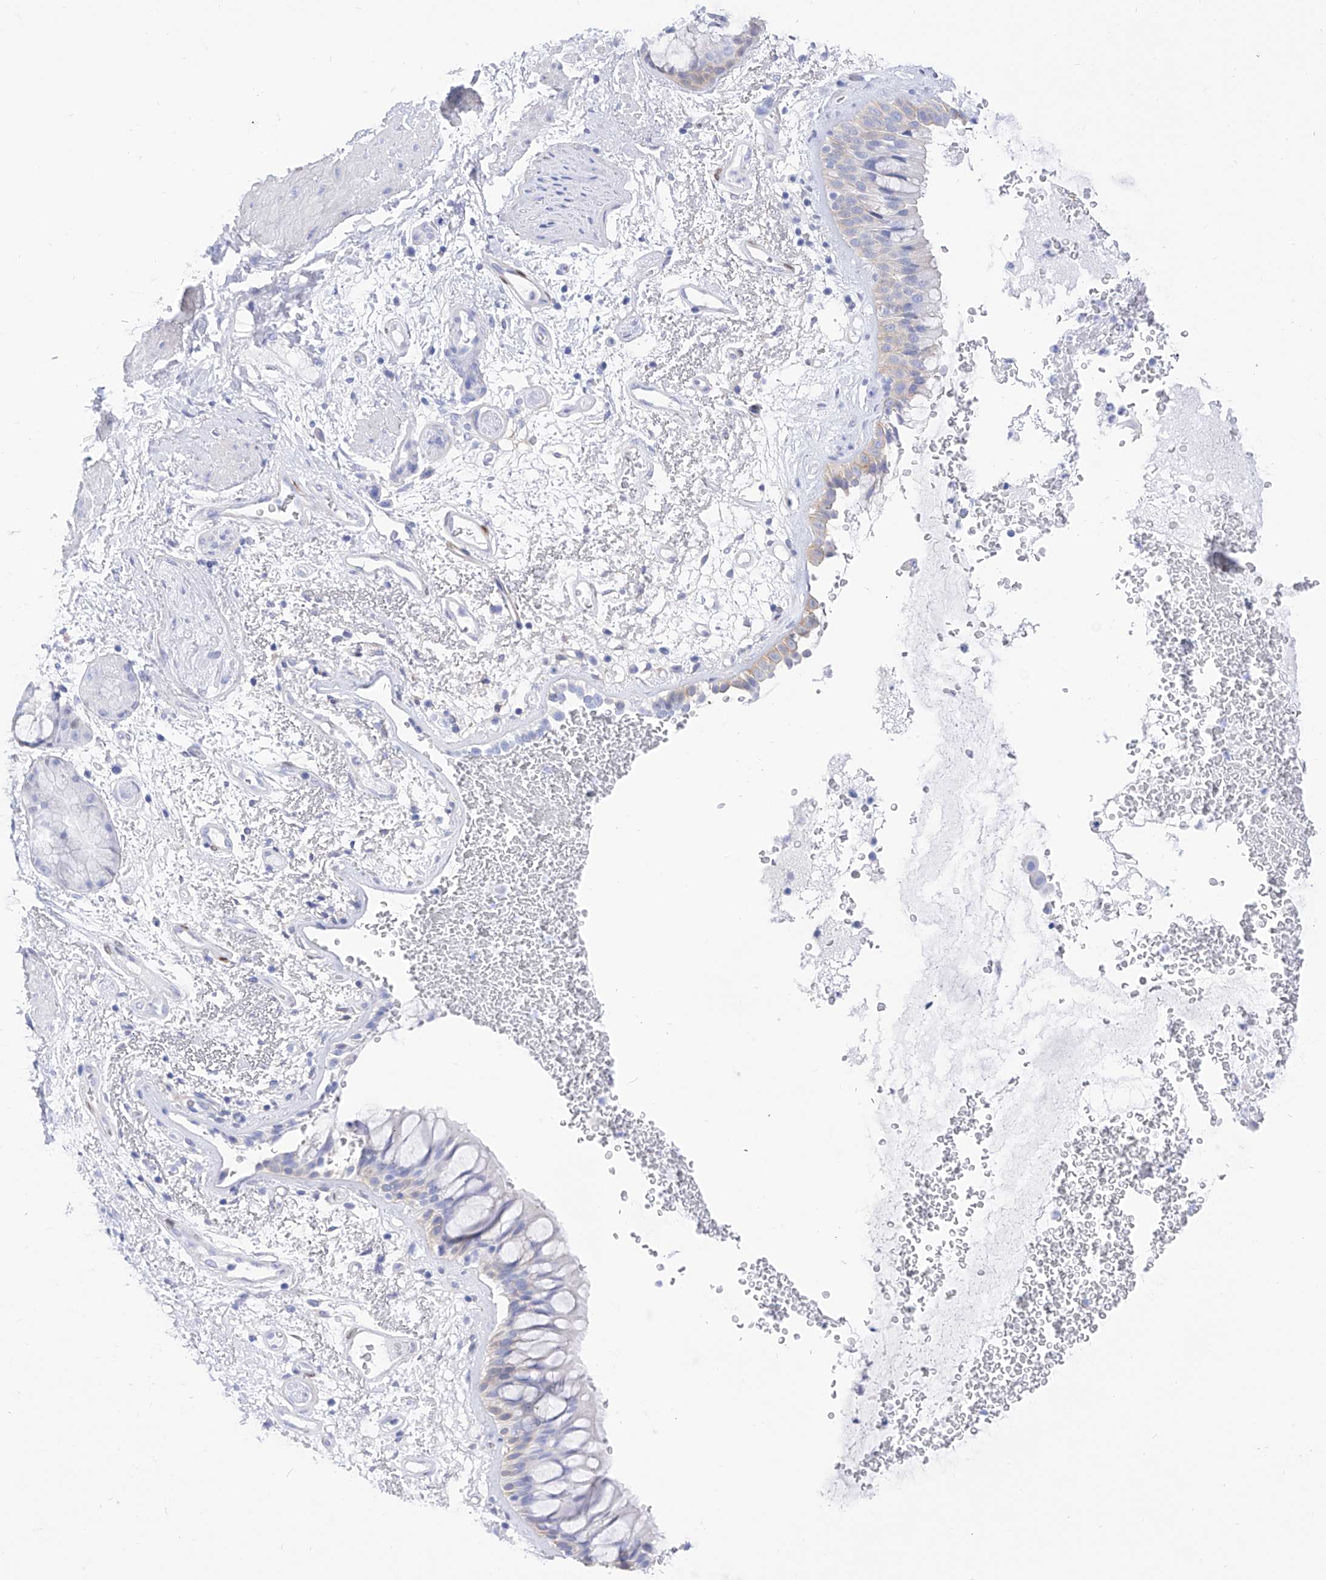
{"staining": {"intensity": "negative", "quantity": "none", "location": "none"}, "tissue": "bronchus", "cell_type": "Respiratory epithelial cells", "image_type": "normal", "snomed": [{"axis": "morphology", "description": "Normal tissue, NOS"}, {"axis": "morphology", "description": "Squamous cell carcinoma, NOS"}, {"axis": "topography", "description": "Lymph node"}, {"axis": "topography", "description": "Bronchus"}, {"axis": "topography", "description": "Lung"}], "caption": "Immunohistochemistry (IHC) of unremarkable bronchus demonstrates no positivity in respiratory epithelial cells. (DAB (3,3'-diaminobenzidine) IHC with hematoxylin counter stain).", "gene": "TRPC7", "patient": {"sex": "male", "age": 66}}